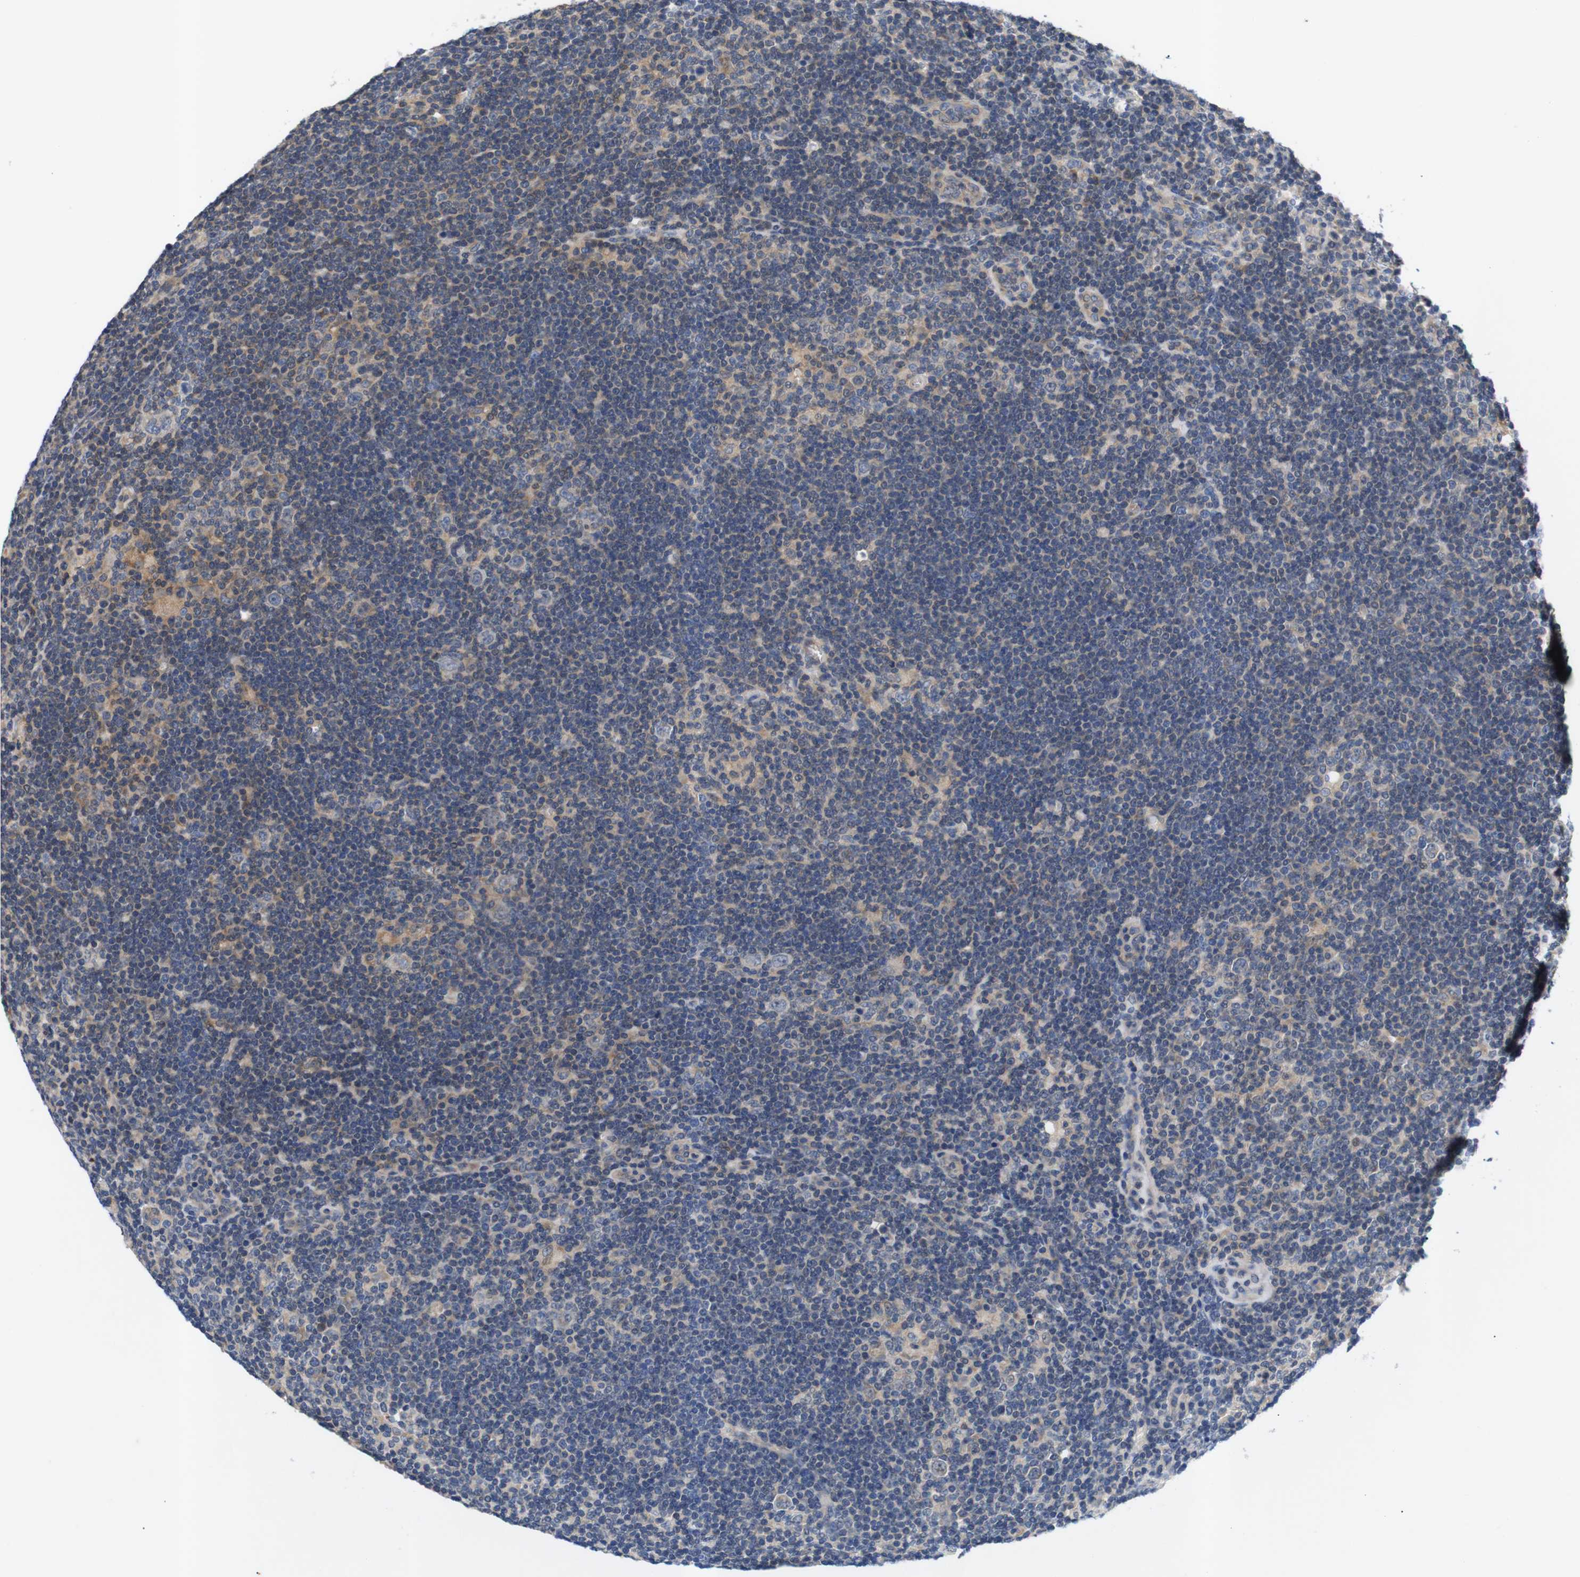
{"staining": {"intensity": "weak", "quantity": "<25%", "location": "cytoplasmic/membranous"}, "tissue": "lymphoma", "cell_type": "Tumor cells", "image_type": "cancer", "snomed": [{"axis": "morphology", "description": "Hodgkin's disease, NOS"}, {"axis": "topography", "description": "Lymph node"}], "caption": "Tumor cells show no significant protein positivity in Hodgkin's disease.", "gene": "RIPK1", "patient": {"sex": "female", "age": 57}}